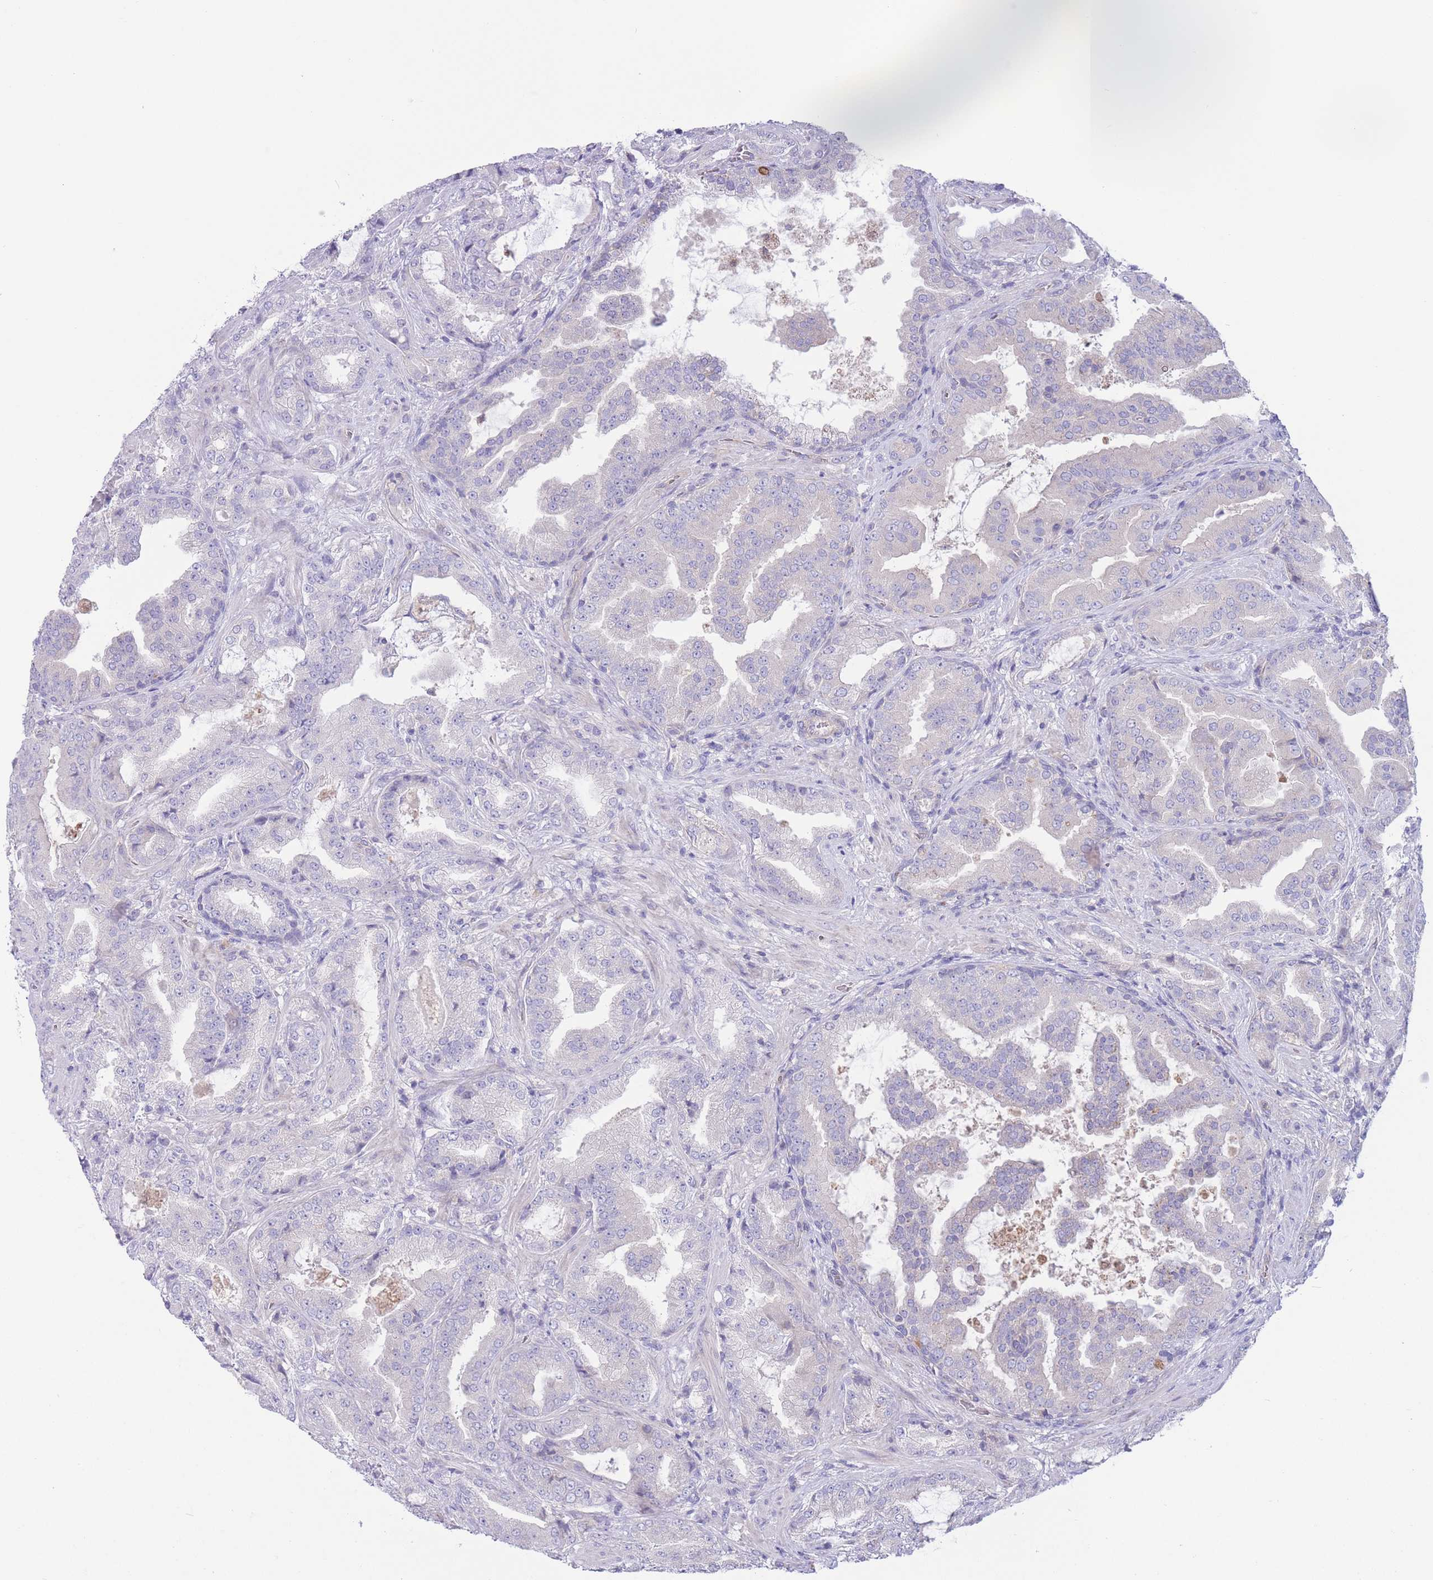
{"staining": {"intensity": "negative", "quantity": "none", "location": "none"}, "tissue": "prostate cancer", "cell_type": "Tumor cells", "image_type": "cancer", "snomed": [{"axis": "morphology", "description": "Adenocarcinoma, High grade"}, {"axis": "topography", "description": "Prostate"}], "caption": "Immunohistochemistry micrograph of prostate cancer (high-grade adenocarcinoma) stained for a protein (brown), which shows no expression in tumor cells. (DAB immunohistochemistry, high magnification).", "gene": "ALS2CL", "patient": {"sex": "male", "age": 68}}